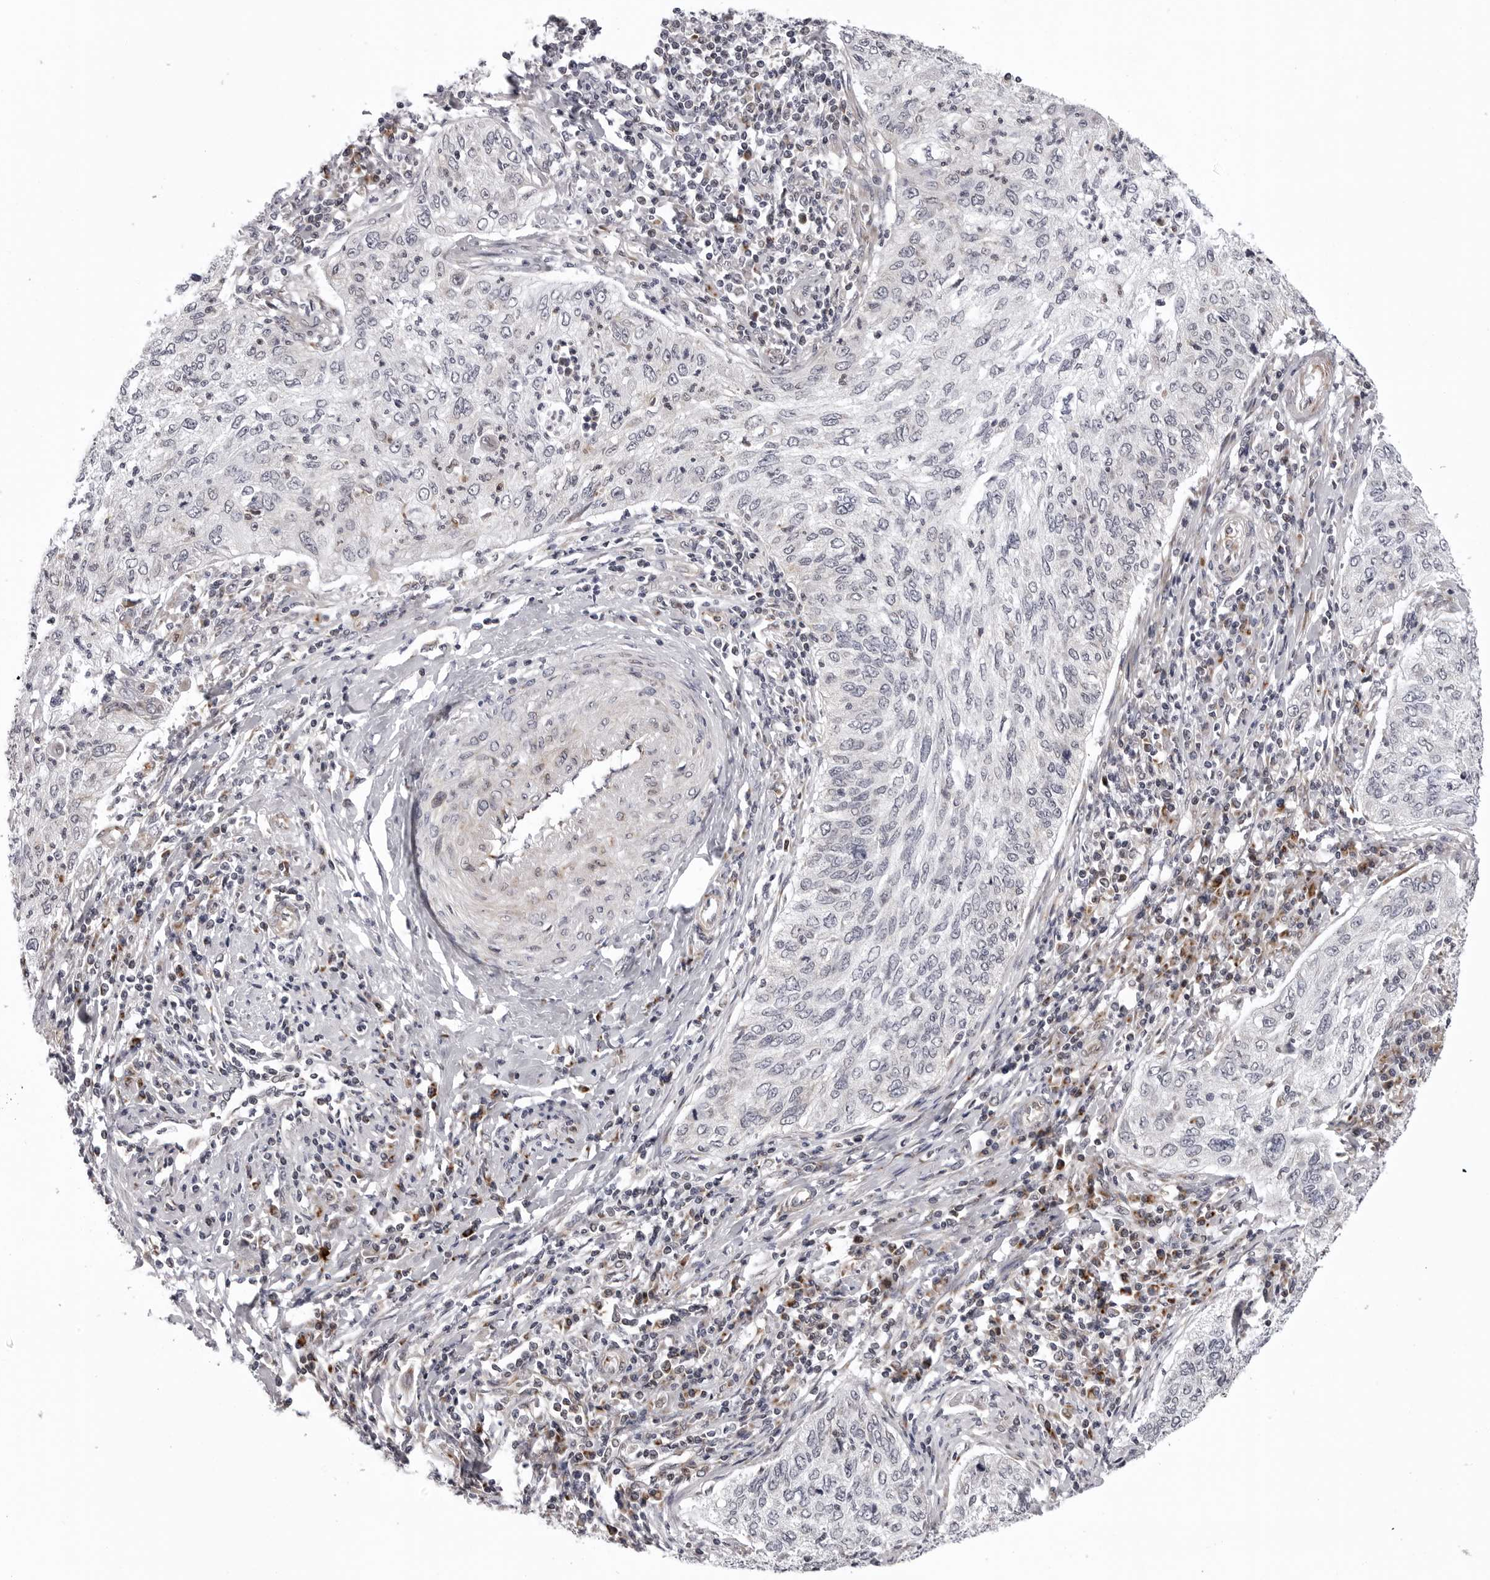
{"staining": {"intensity": "negative", "quantity": "none", "location": "none"}, "tissue": "cervical cancer", "cell_type": "Tumor cells", "image_type": "cancer", "snomed": [{"axis": "morphology", "description": "Squamous cell carcinoma, NOS"}, {"axis": "topography", "description": "Cervix"}], "caption": "This is an immunohistochemistry (IHC) micrograph of human squamous cell carcinoma (cervical). There is no staining in tumor cells.", "gene": "CDK20", "patient": {"sex": "female", "age": 30}}